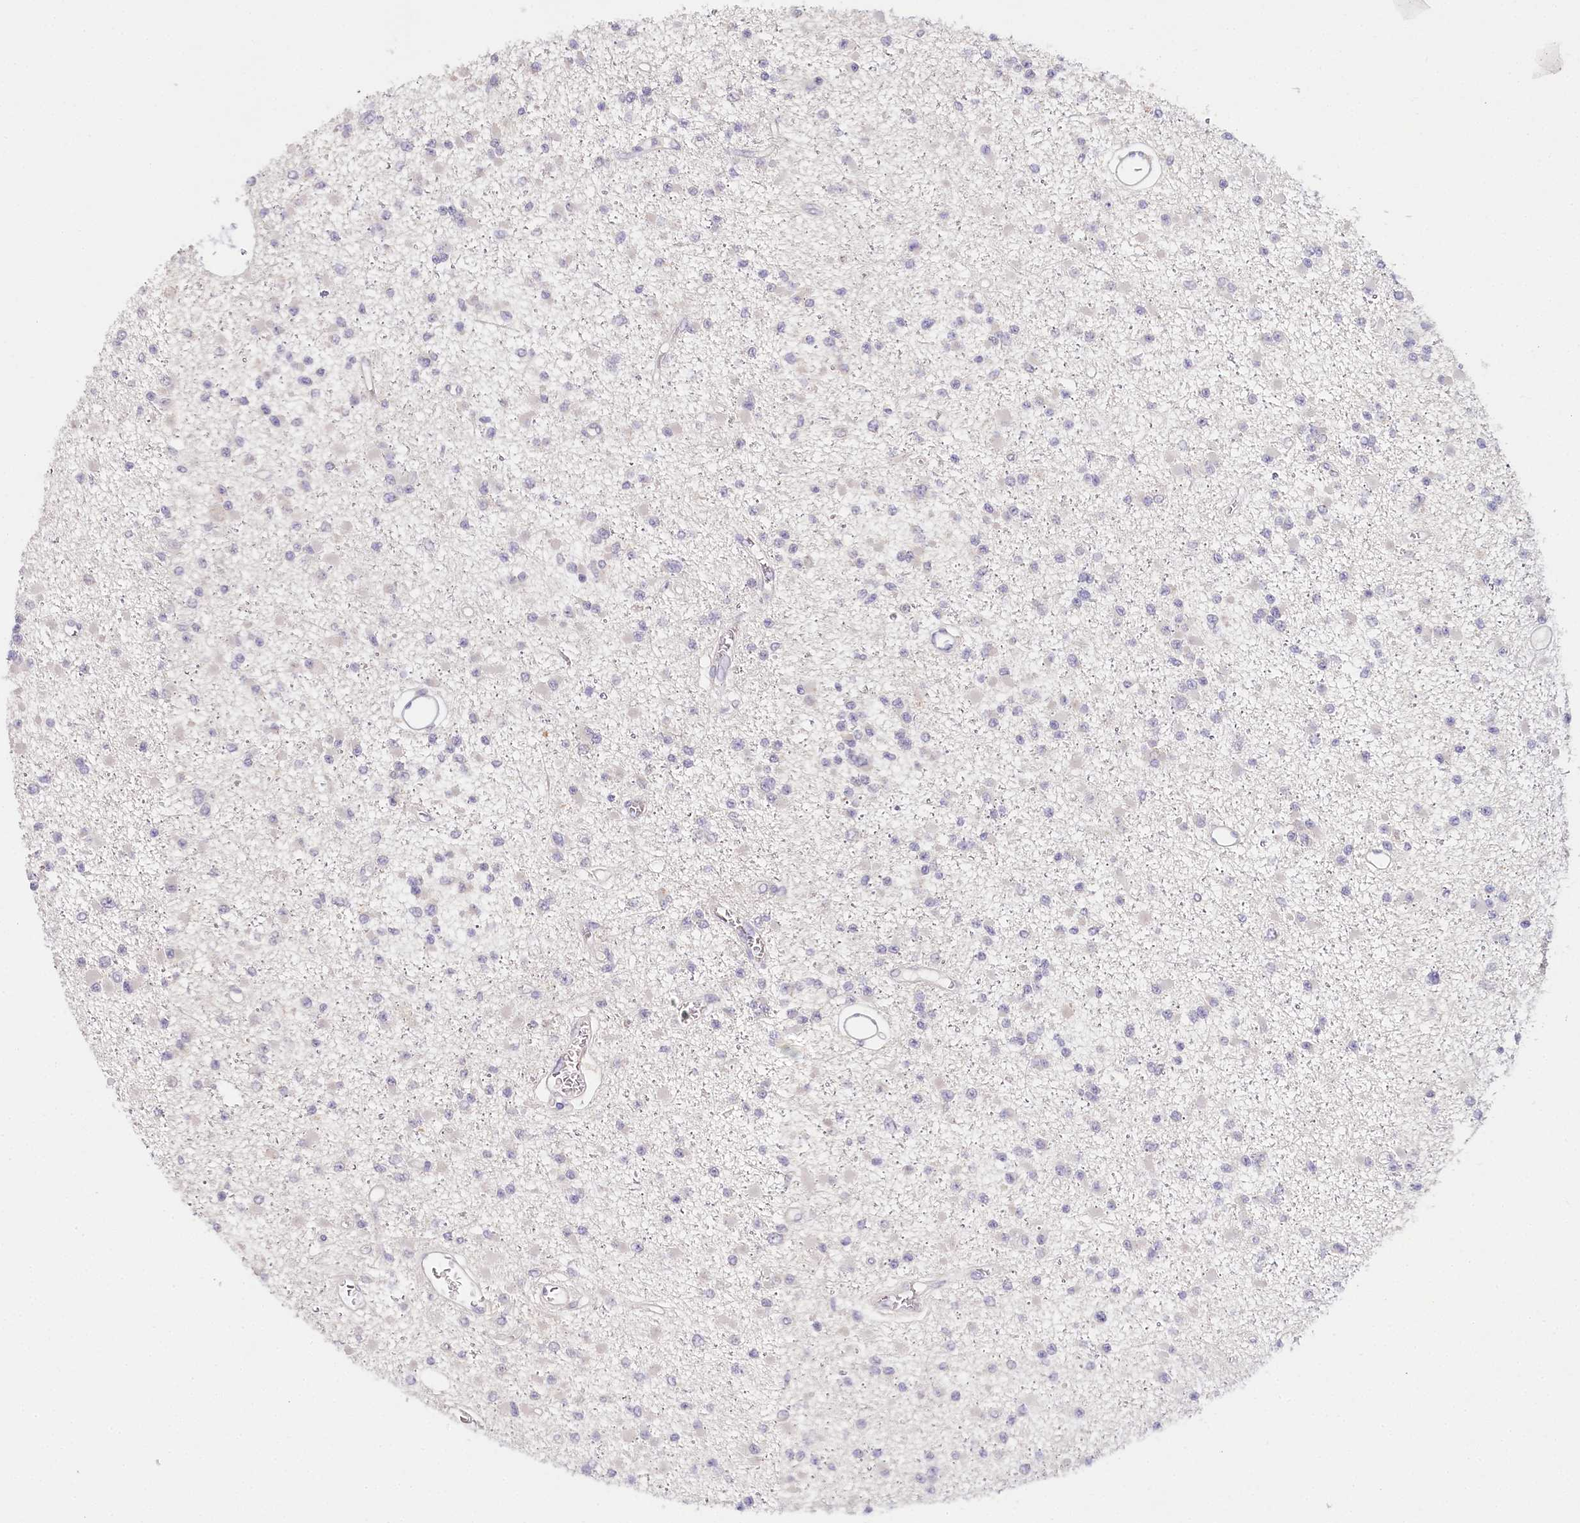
{"staining": {"intensity": "negative", "quantity": "none", "location": "none"}, "tissue": "glioma", "cell_type": "Tumor cells", "image_type": "cancer", "snomed": [{"axis": "morphology", "description": "Glioma, malignant, Low grade"}, {"axis": "topography", "description": "Brain"}], "caption": "An IHC photomicrograph of malignant glioma (low-grade) is shown. There is no staining in tumor cells of malignant glioma (low-grade). (Immunohistochemistry (ihc), brightfield microscopy, high magnification).", "gene": "DAPK1", "patient": {"sex": "female", "age": 22}}